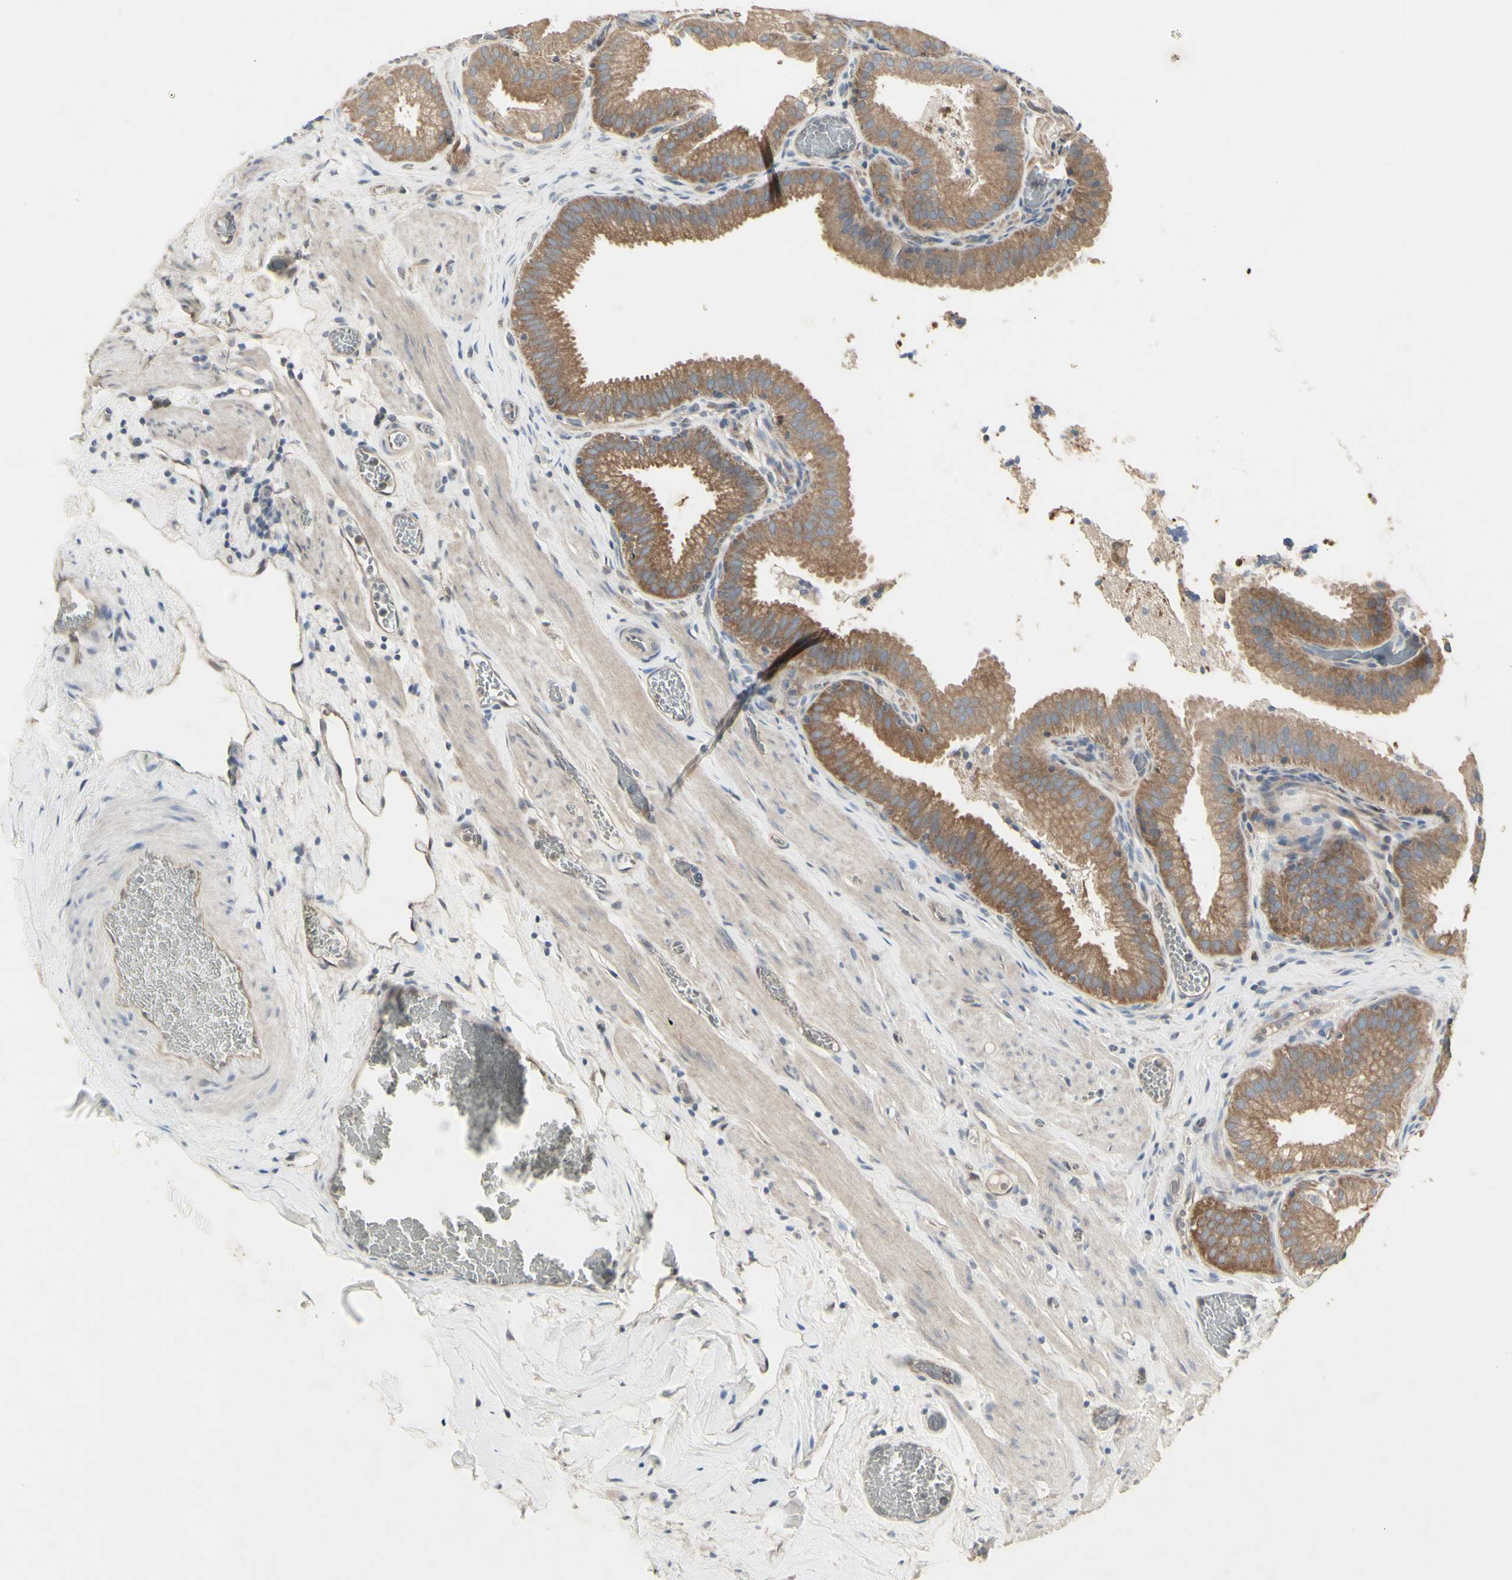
{"staining": {"intensity": "moderate", "quantity": ">75%", "location": "cytoplasmic/membranous"}, "tissue": "gallbladder", "cell_type": "Glandular cells", "image_type": "normal", "snomed": [{"axis": "morphology", "description": "Normal tissue, NOS"}, {"axis": "topography", "description": "Gallbladder"}], "caption": "The image shows staining of unremarkable gallbladder, revealing moderate cytoplasmic/membranous protein staining (brown color) within glandular cells. (DAB = brown stain, brightfield microscopy at high magnification).", "gene": "CHURC1", "patient": {"sex": "male", "age": 54}}